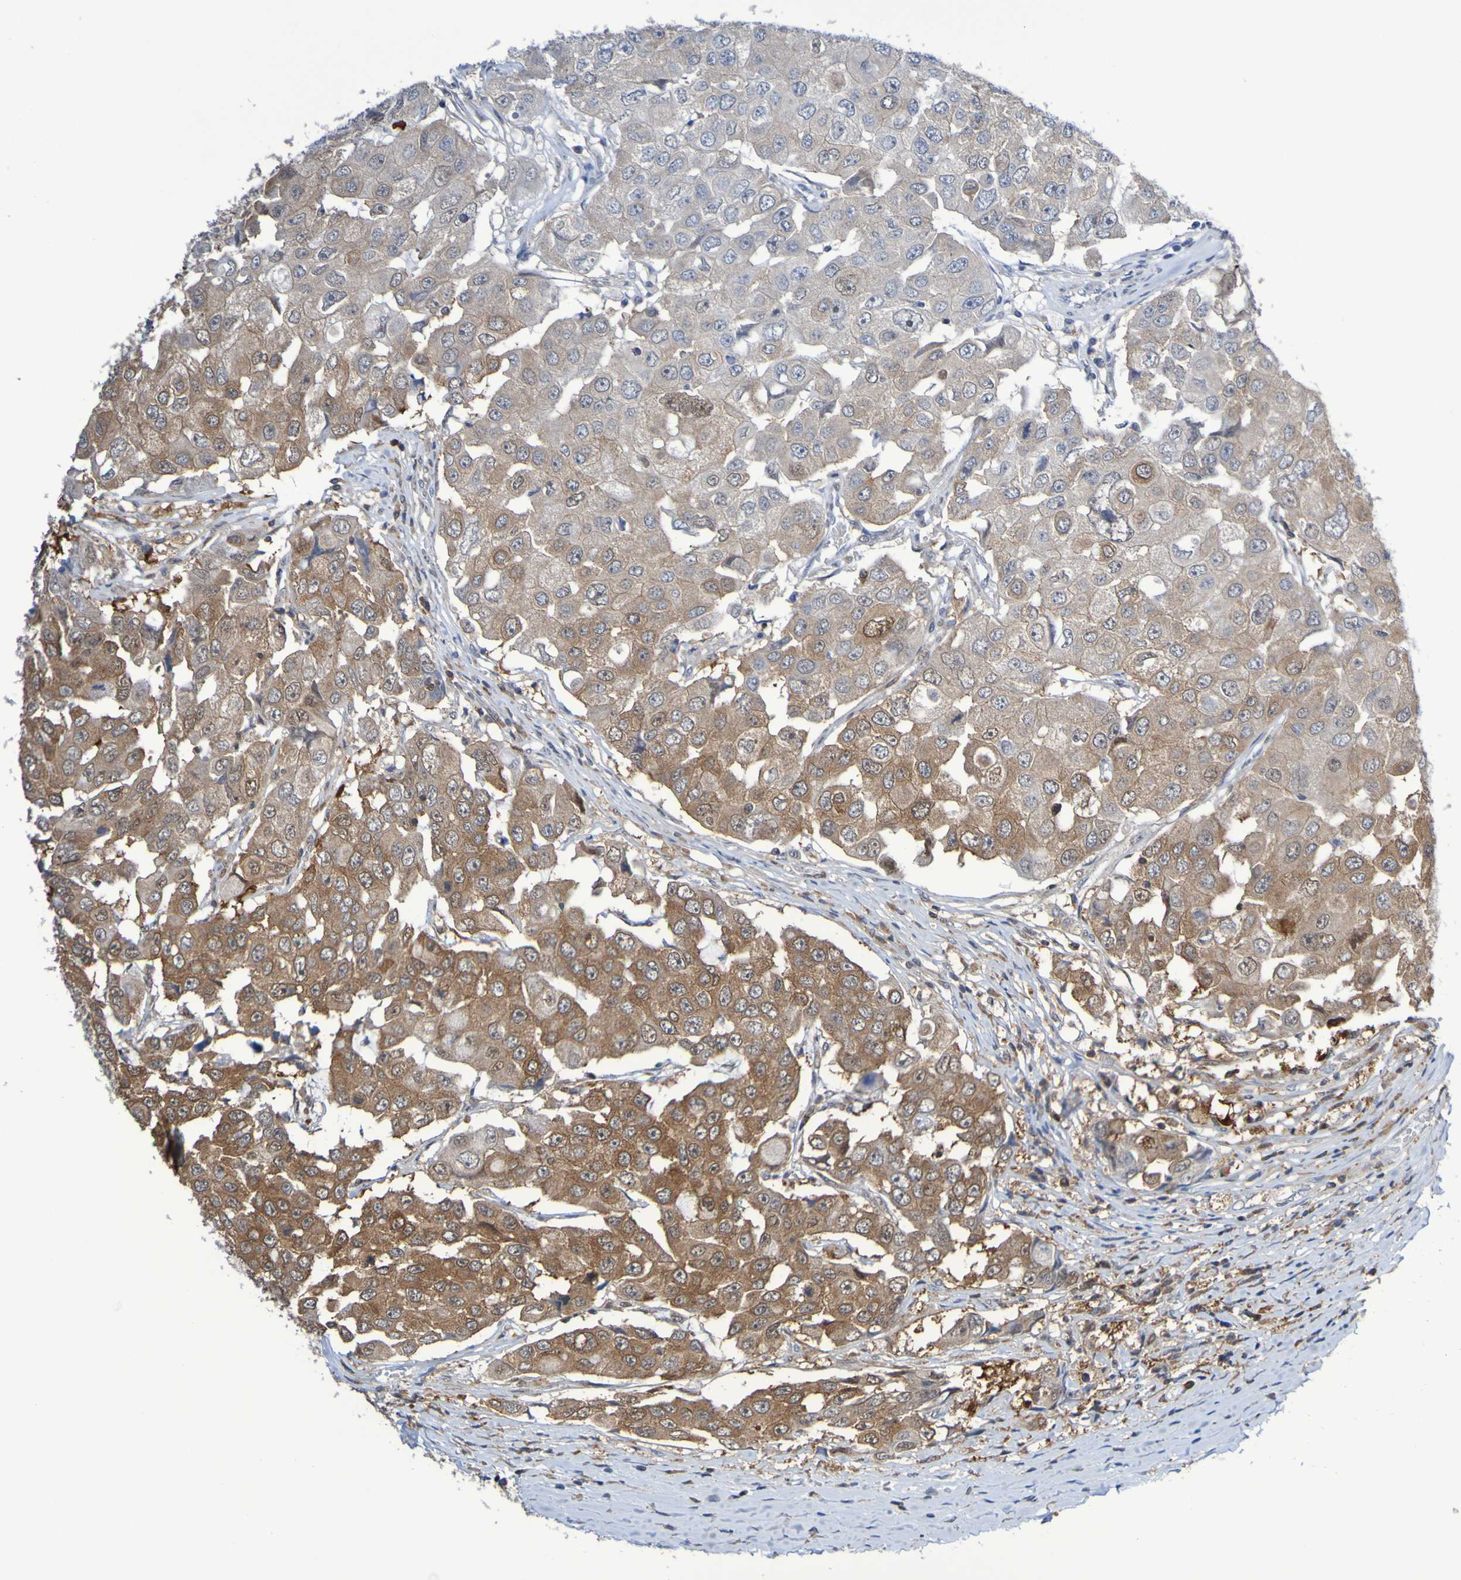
{"staining": {"intensity": "strong", "quantity": "25%-75%", "location": "cytoplasmic/membranous"}, "tissue": "breast cancer", "cell_type": "Tumor cells", "image_type": "cancer", "snomed": [{"axis": "morphology", "description": "Duct carcinoma"}, {"axis": "topography", "description": "Breast"}], "caption": "Tumor cells exhibit strong cytoplasmic/membranous positivity in approximately 25%-75% of cells in breast cancer (infiltrating ductal carcinoma).", "gene": "ATIC", "patient": {"sex": "female", "age": 27}}